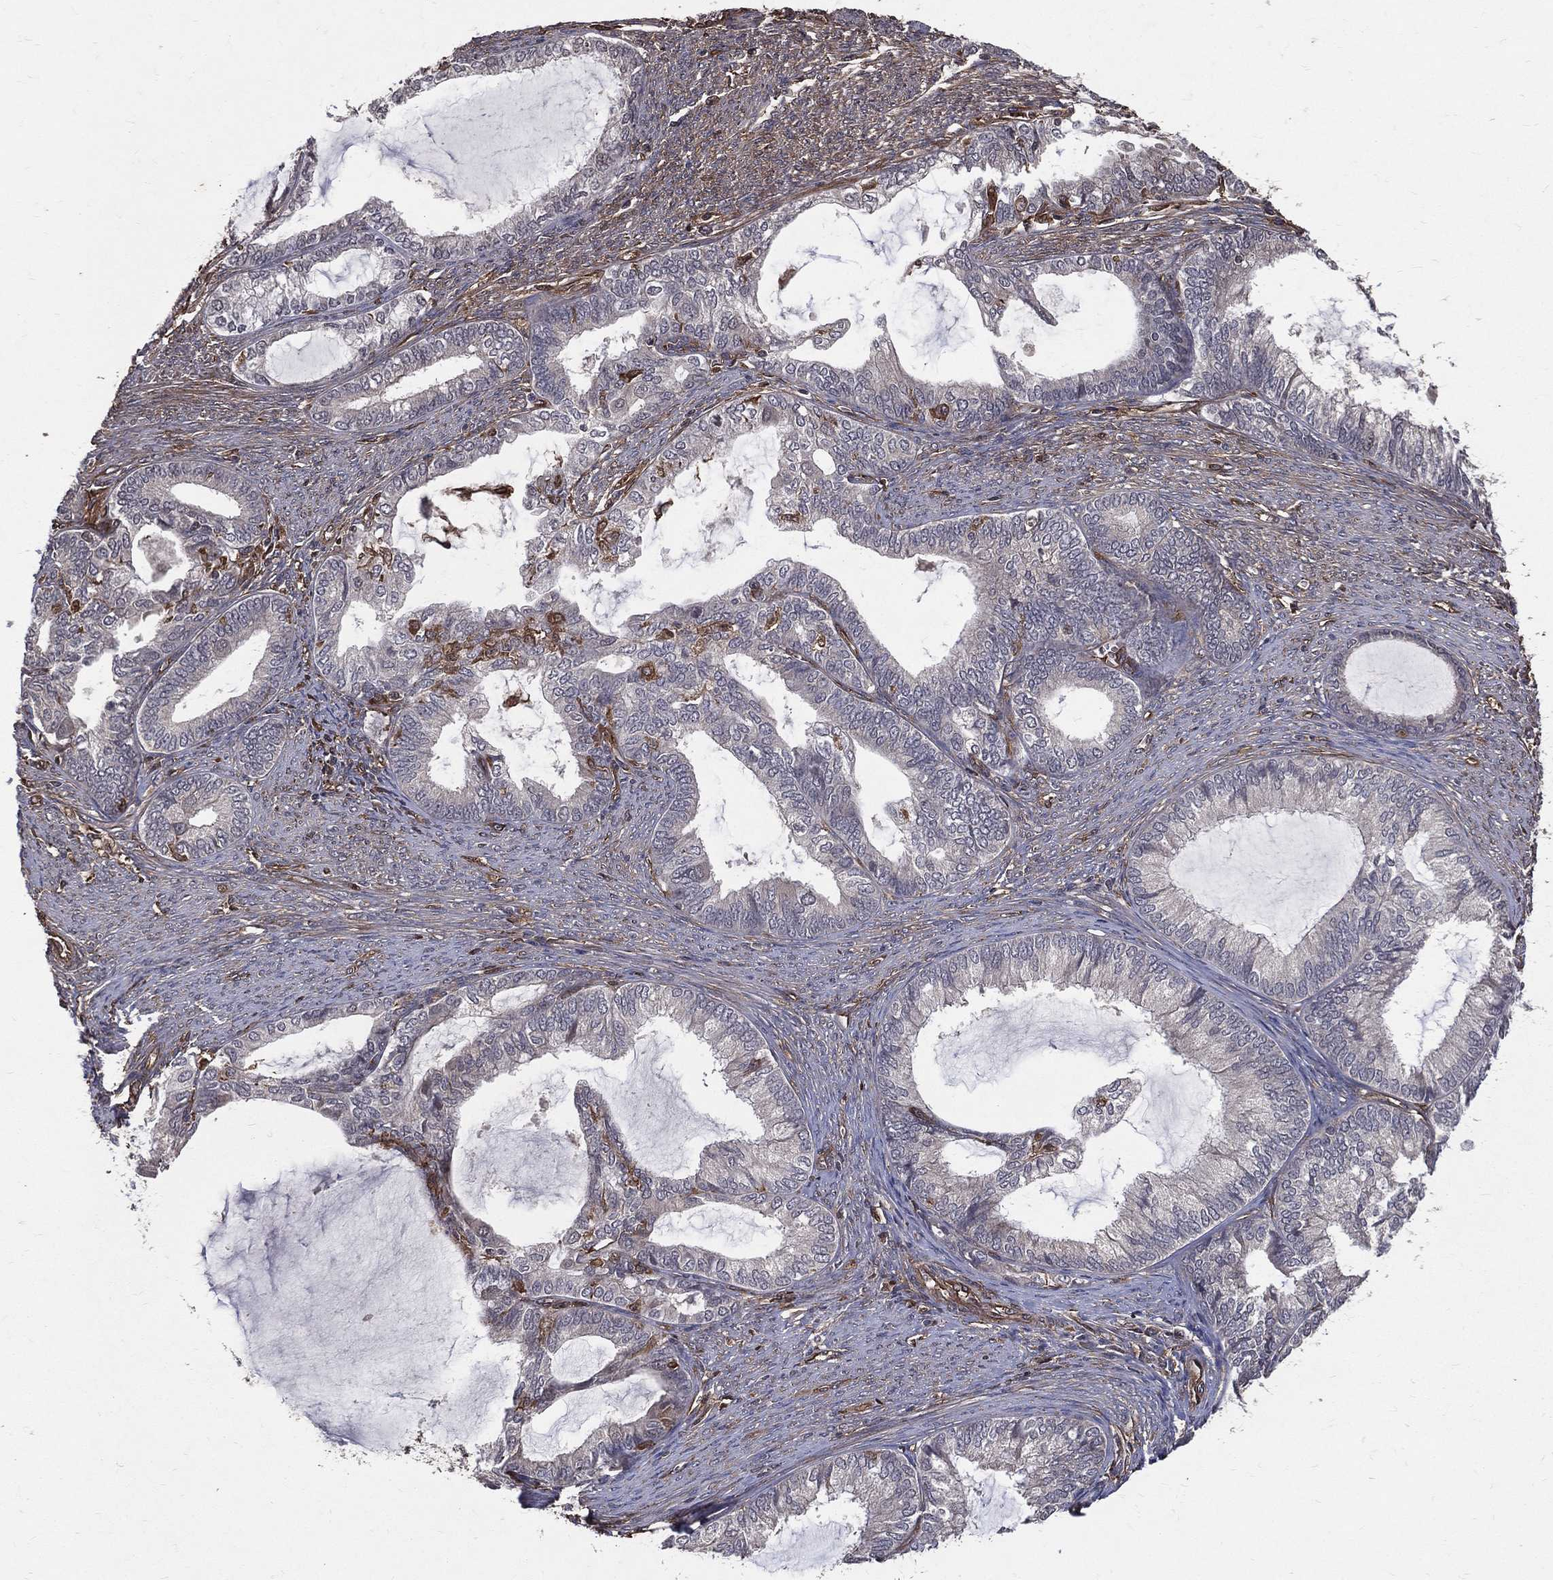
{"staining": {"intensity": "negative", "quantity": "none", "location": "none"}, "tissue": "endometrial cancer", "cell_type": "Tumor cells", "image_type": "cancer", "snomed": [{"axis": "morphology", "description": "Adenocarcinoma, NOS"}, {"axis": "topography", "description": "Endometrium"}], "caption": "DAB (3,3'-diaminobenzidine) immunohistochemical staining of endometrial cancer exhibits no significant positivity in tumor cells.", "gene": "DPYSL2", "patient": {"sex": "female", "age": 86}}